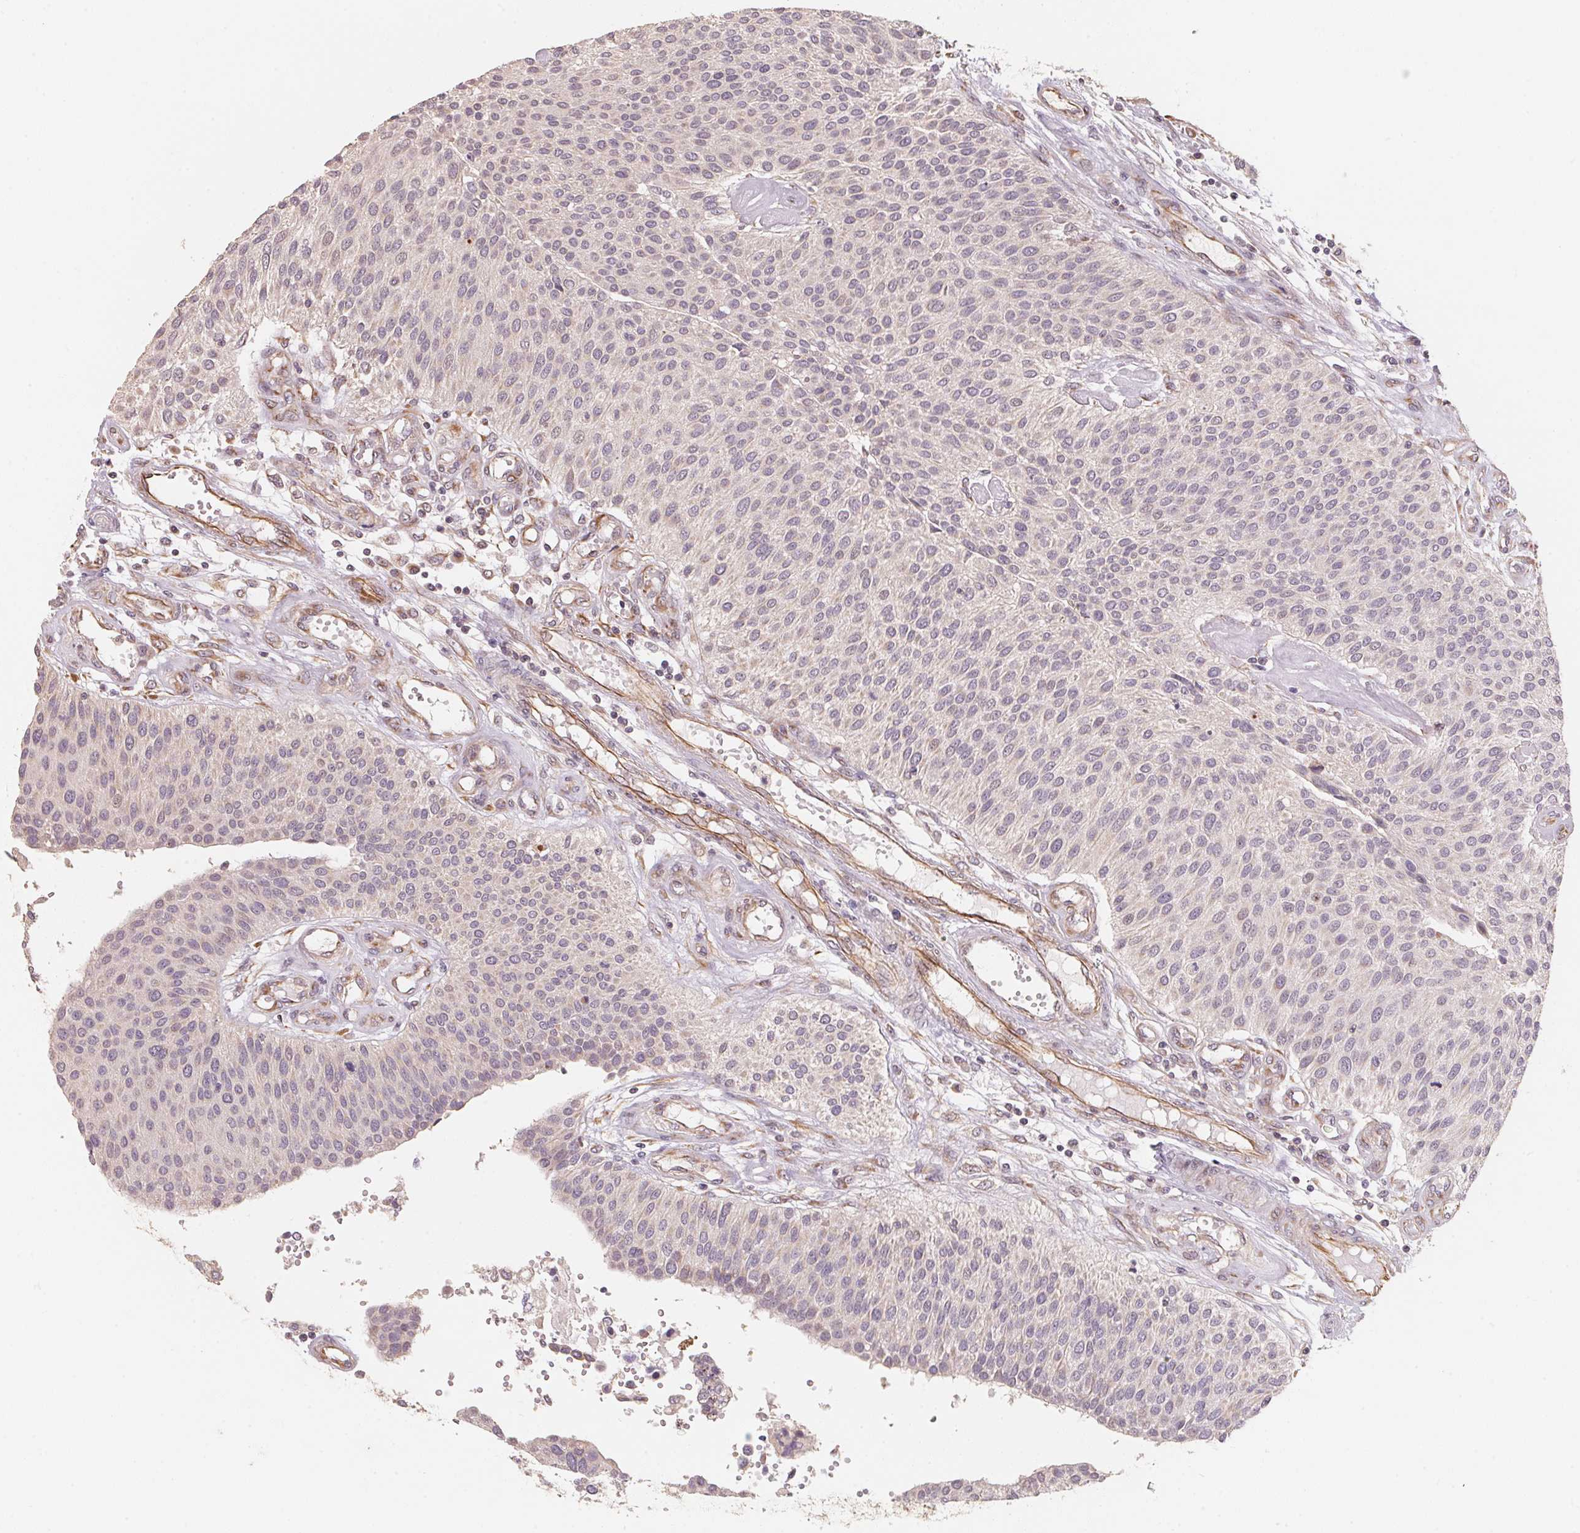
{"staining": {"intensity": "negative", "quantity": "none", "location": "none"}, "tissue": "urothelial cancer", "cell_type": "Tumor cells", "image_type": "cancer", "snomed": [{"axis": "morphology", "description": "Urothelial carcinoma, NOS"}, {"axis": "topography", "description": "Urinary bladder"}], "caption": "High power microscopy image of an immunohistochemistry photomicrograph of transitional cell carcinoma, revealing no significant expression in tumor cells.", "gene": "TSPAN12", "patient": {"sex": "male", "age": 55}}